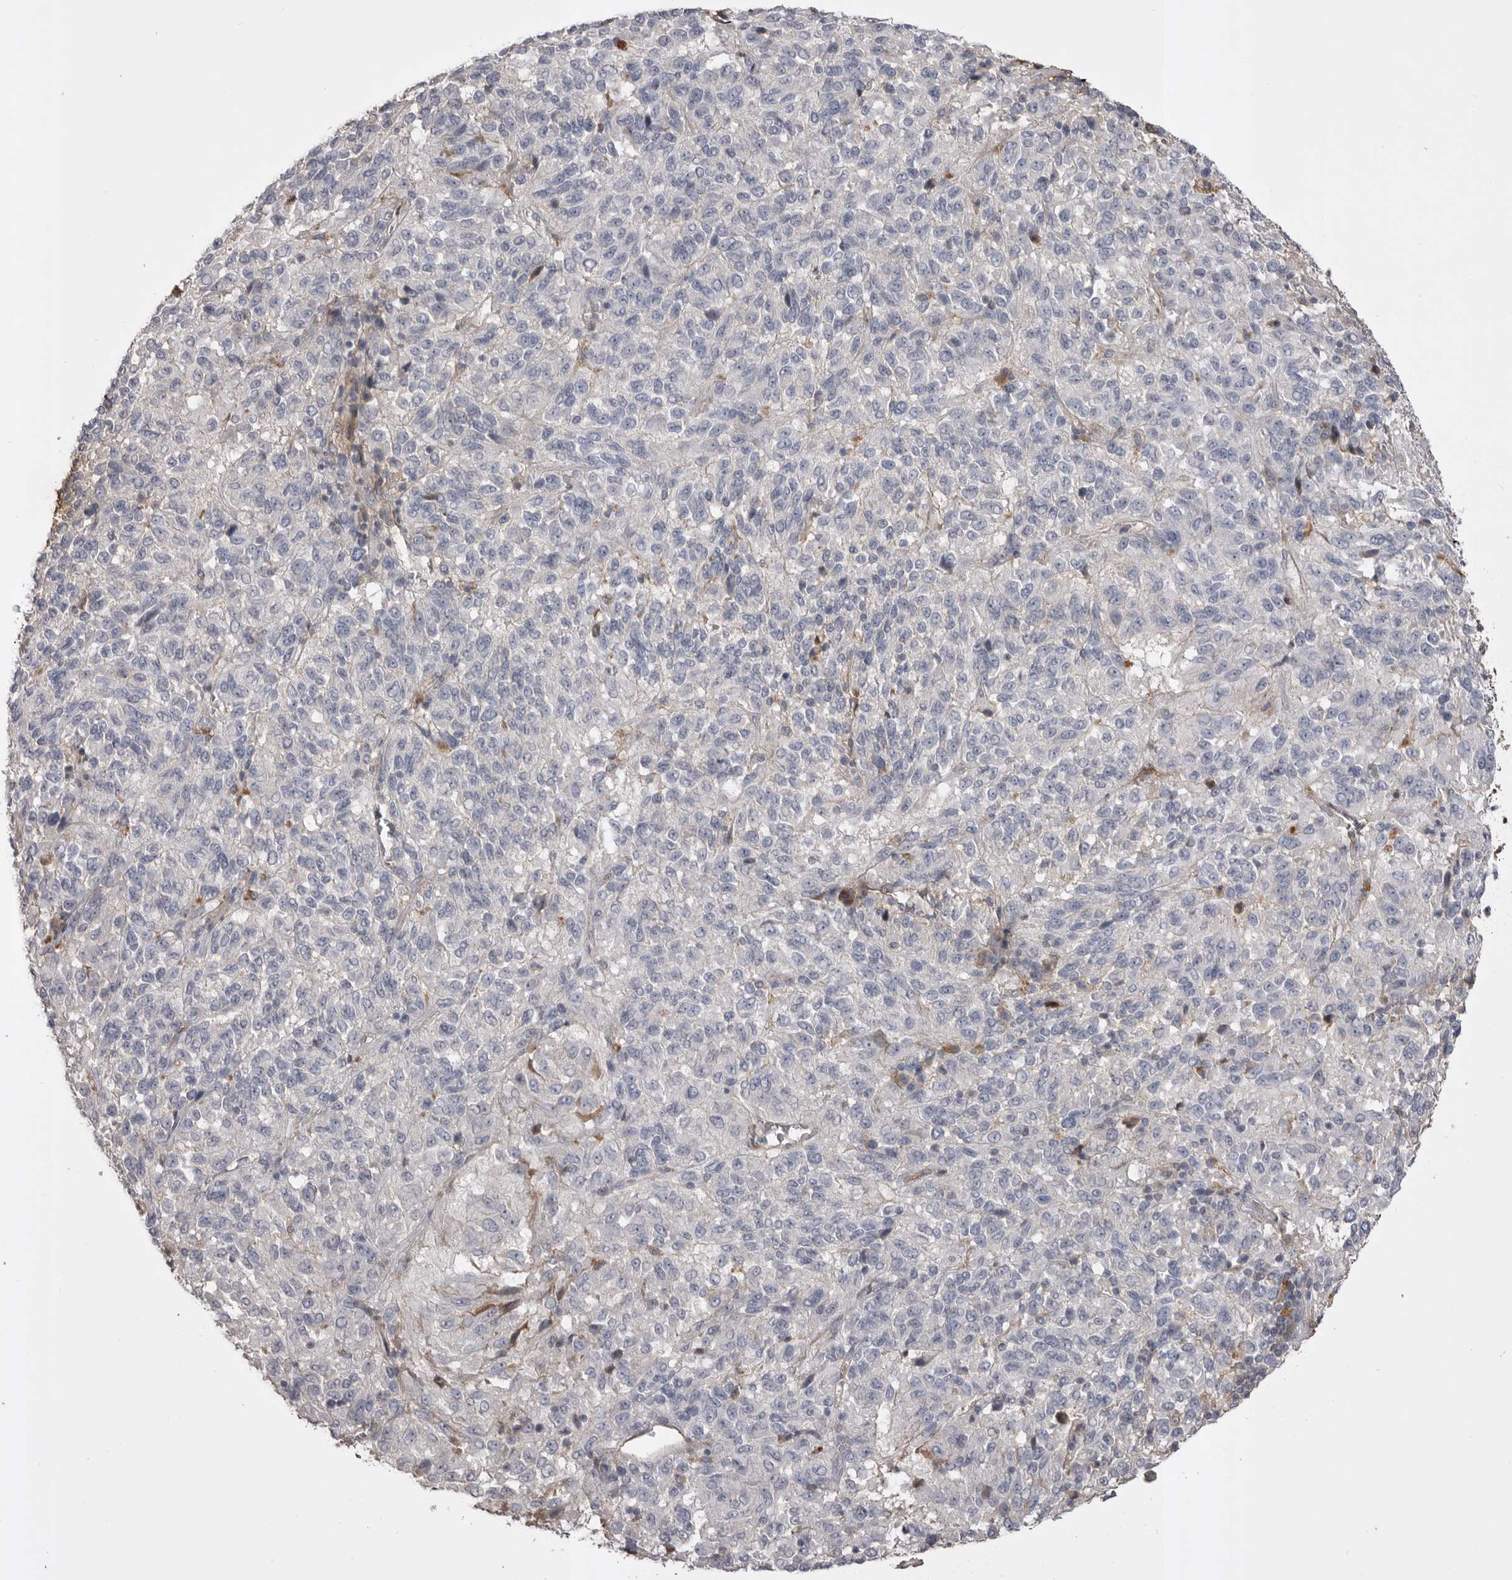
{"staining": {"intensity": "negative", "quantity": "none", "location": "none"}, "tissue": "melanoma", "cell_type": "Tumor cells", "image_type": "cancer", "snomed": [{"axis": "morphology", "description": "Malignant melanoma, Metastatic site"}, {"axis": "topography", "description": "Lung"}], "caption": "The immunohistochemistry (IHC) image has no significant positivity in tumor cells of melanoma tissue.", "gene": "AHSG", "patient": {"sex": "male", "age": 64}}